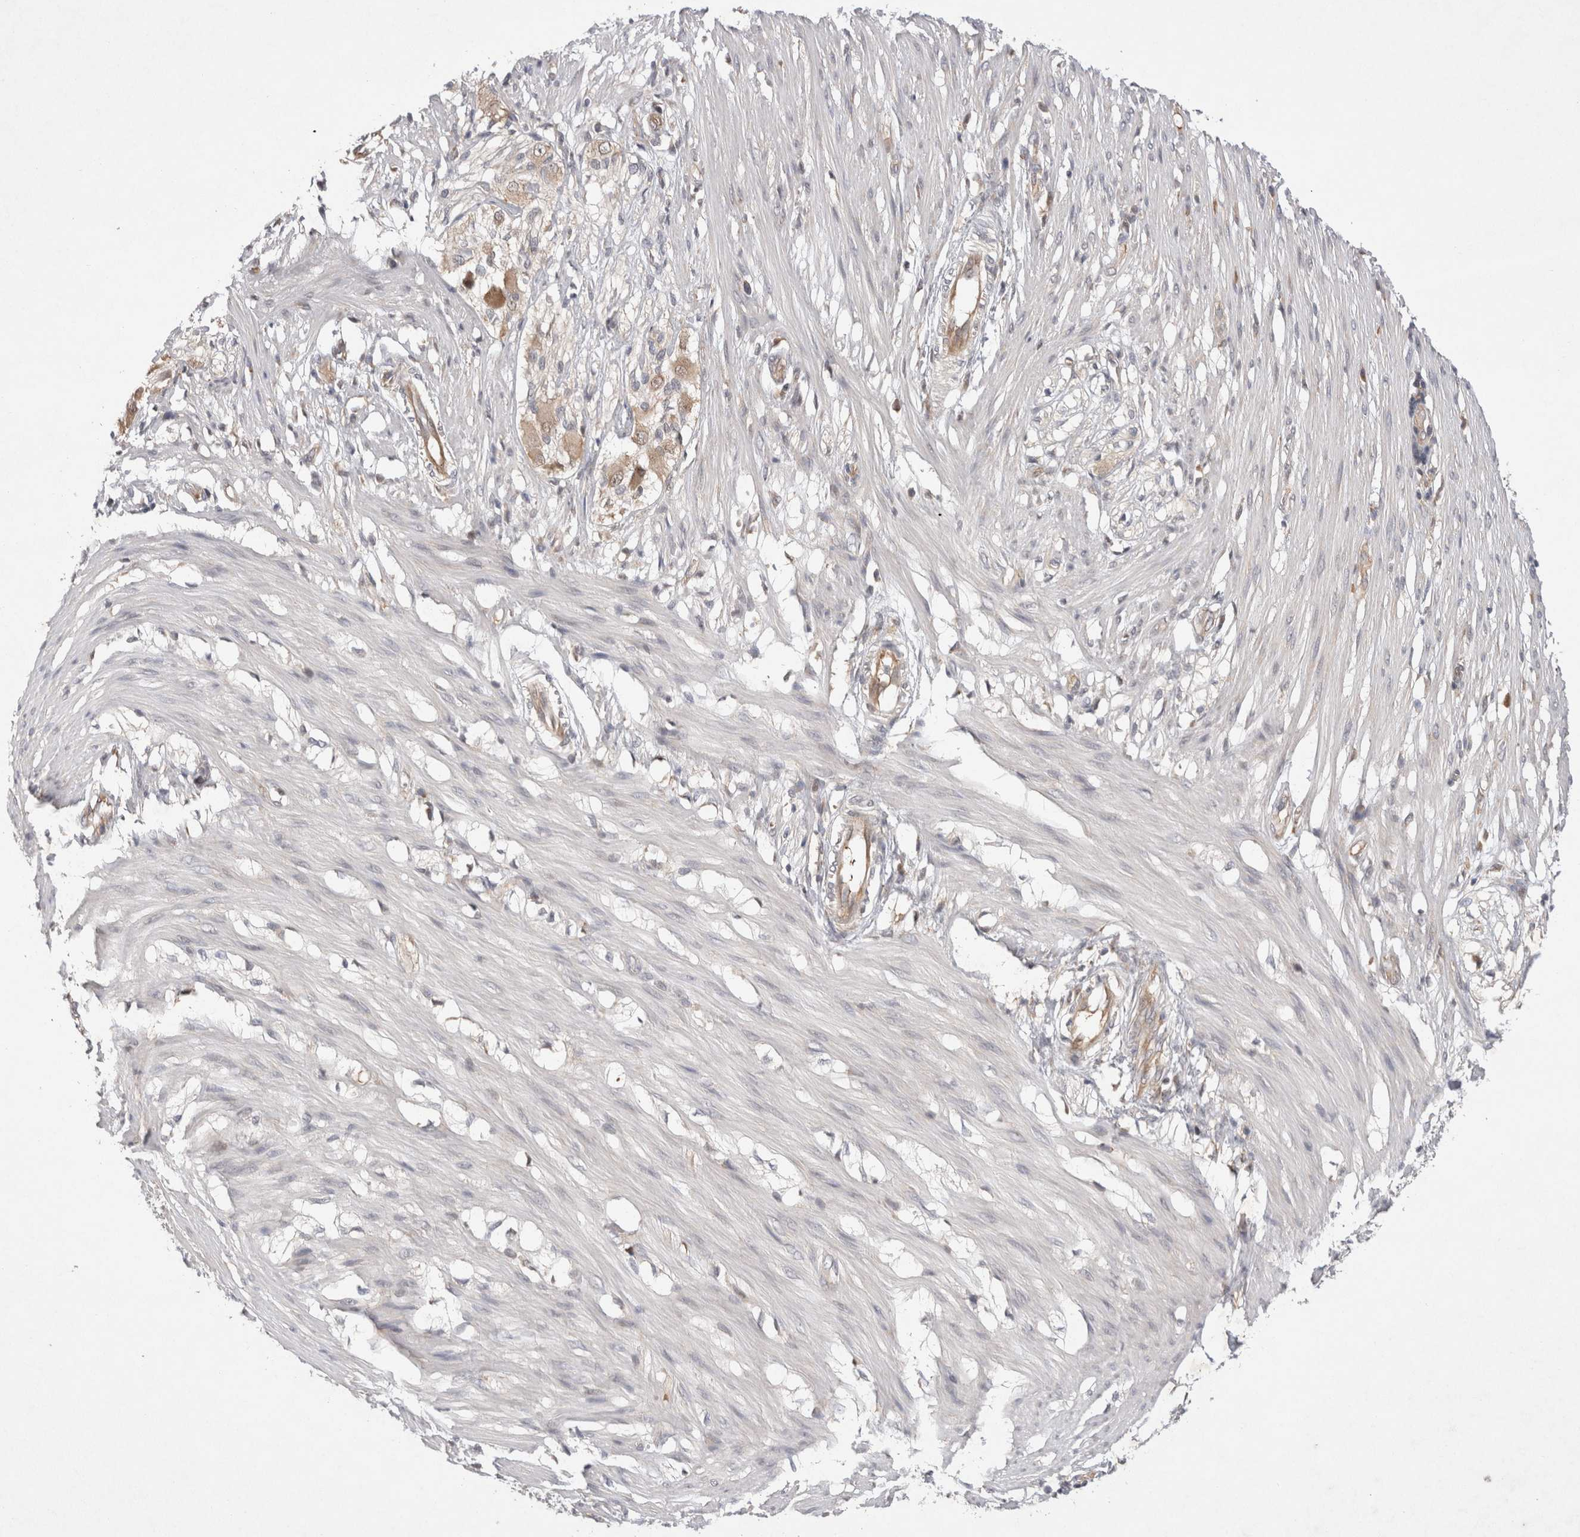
{"staining": {"intensity": "negative", "quantity": "none", "location": "none"}, "tissue": "smooth muscle", "cell_type": "Smooth muscle cells", "image_type": "normal", "snomed": [{"axis": "morphology", "description": "Normal tissue, NOS"}, {"axis": "morphology", "description": "Adenocarcinoma, NOS"}, {"axis": "topography", "description": "Smooth muscle"}, {"axis": "topography", "description": "Colon"}], "caption": "Immunohistochemistry (IHC) micrograph of benign human smooth muscle stained for a protein (brown), which exhibits no staining in smooth muscle cells. The staining was performed using DAB to visualize the protein expression in brown, while the nuclei were stained in blue with hematoxylin (Magnification: 20x).", "gene": "EIF3E", "patient": {"sex": "male", "age": 14}}